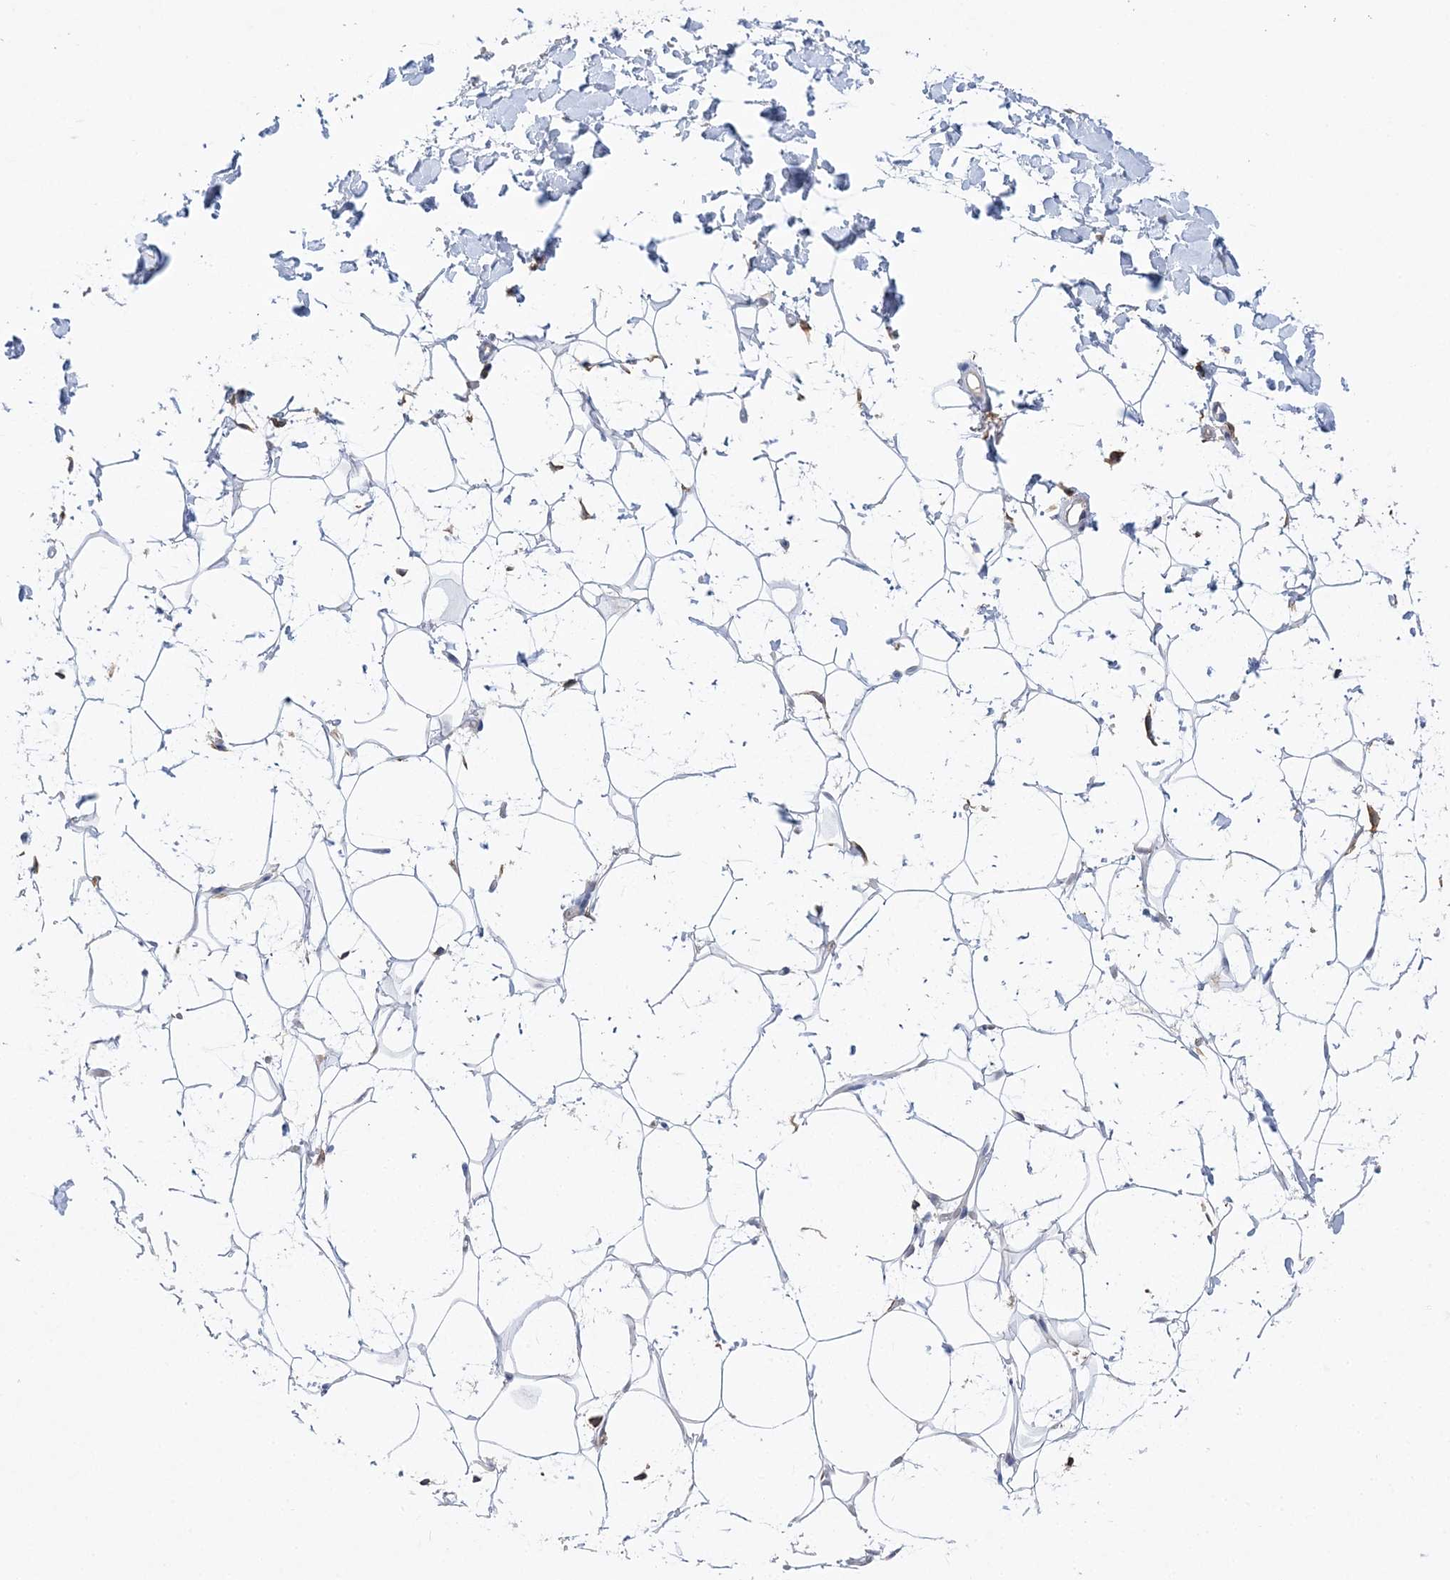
{"staining": {"intensity": "negative", "quantity": "none", "location": "none"}, "tissue": "adipose tissue", "cell_type": "Adipocytes", "image_type": "normal", "snomed": [{"axis": "morphology", "description": "Normal tissue, NOS"}, {"axis": "topography", "description": "Breast"}], "caption": "The photomicrograph demonstrates no staining of adipocytes in unremarkable adipose tissue. Nuclei are stained in blue.", "gene": "RPEL1", "patient": {"sex": "female", "age": 26}}